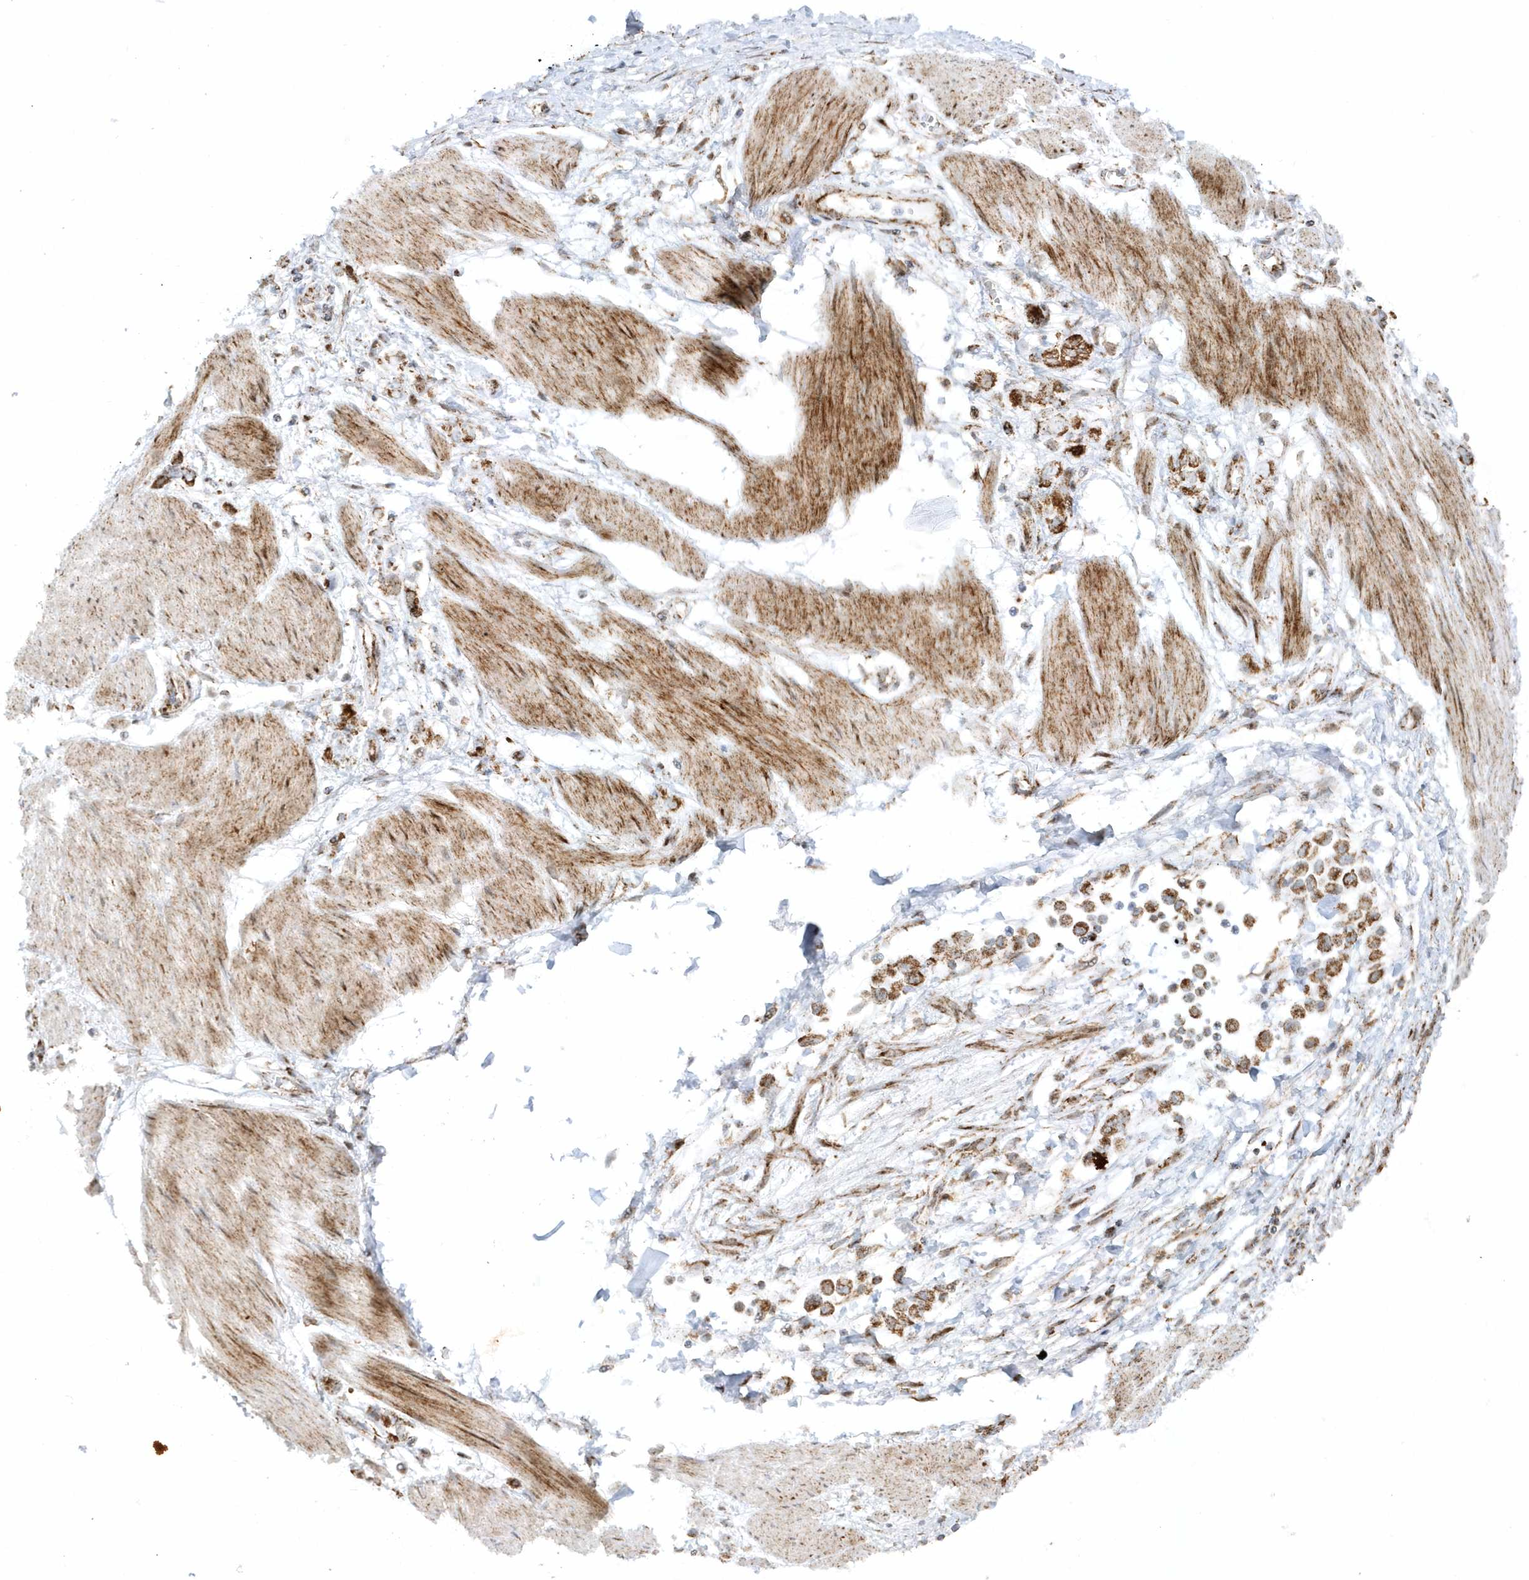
{"staining": {"intensity": "strong", "quantity": ">75%", "location": "cytoplasmic/membranous"}, "tissue": "stomach cancer", "cell_type": "Tumor cells", "image_type": "cancer", "snomed": [{"axis": "morphology", "description": "Adenocarcinoma, NOS"}, {"axis": "topography", "description": "Stomach"}], "caption": "Human stomach cancer stained for a protein (brown) reveals strong cytoplasmic/membranous positive expression in about >75% of tumor cells.", "gene": "CRY2", "patient": {"sex": "female", "age": 76}}